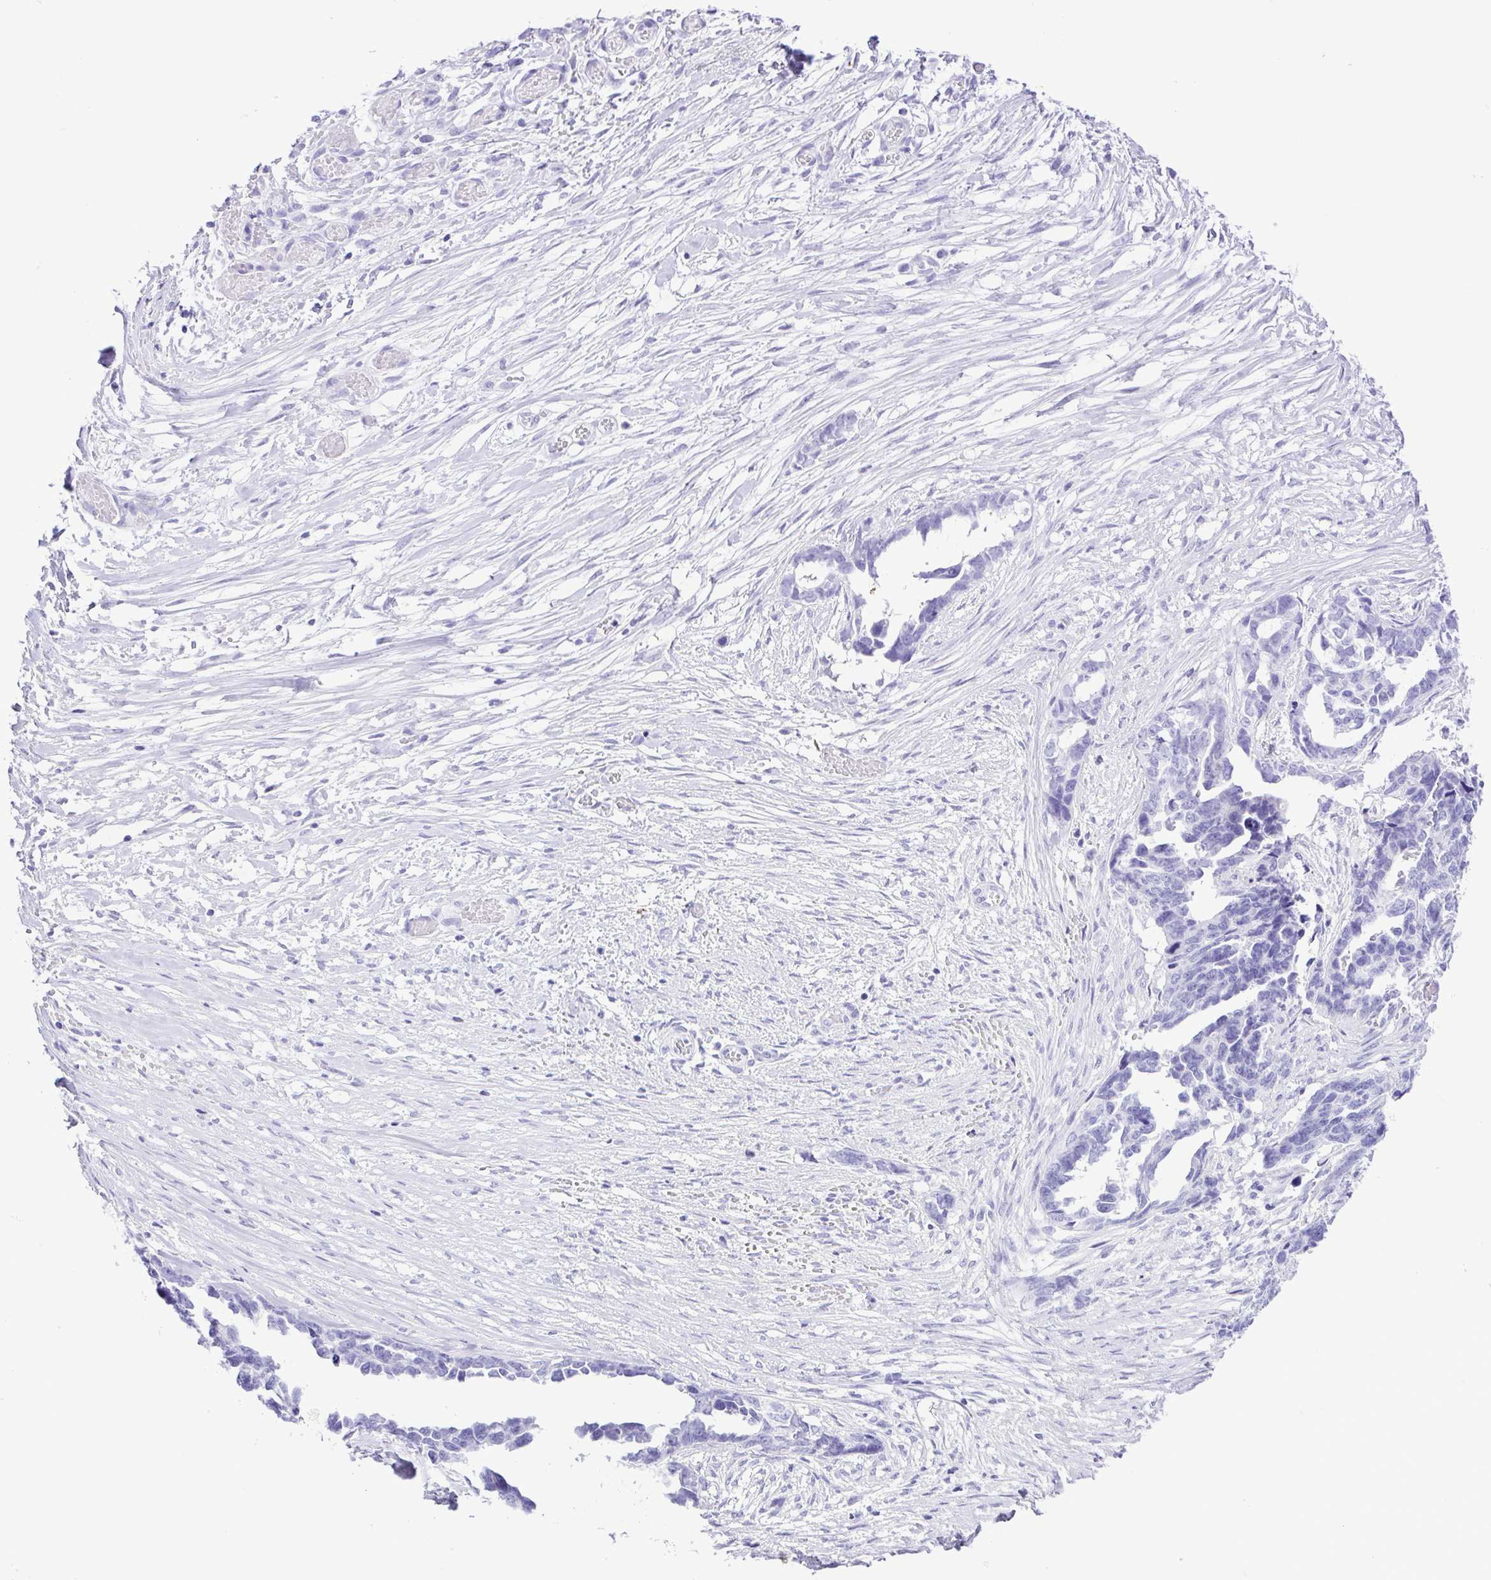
{"staining": {"intensity": "negative", "quantity": "none", "location": "none"}, "tissue": "ovarian cancer", "cell_type": "Tumor cells", "image_type": "cancer", "snomed": [{"axis": "morphology", "description": "Cystadenocarcinoma, serous, NOS"}, {"axis": "topography", "description": "Ovary"}], "caption": "Tumor cells are negative for protein expression in human serous cystadenocarcinoma (ovarian).", "gene": "CASP14", "patient": {"sex": "female", "age": 69}}